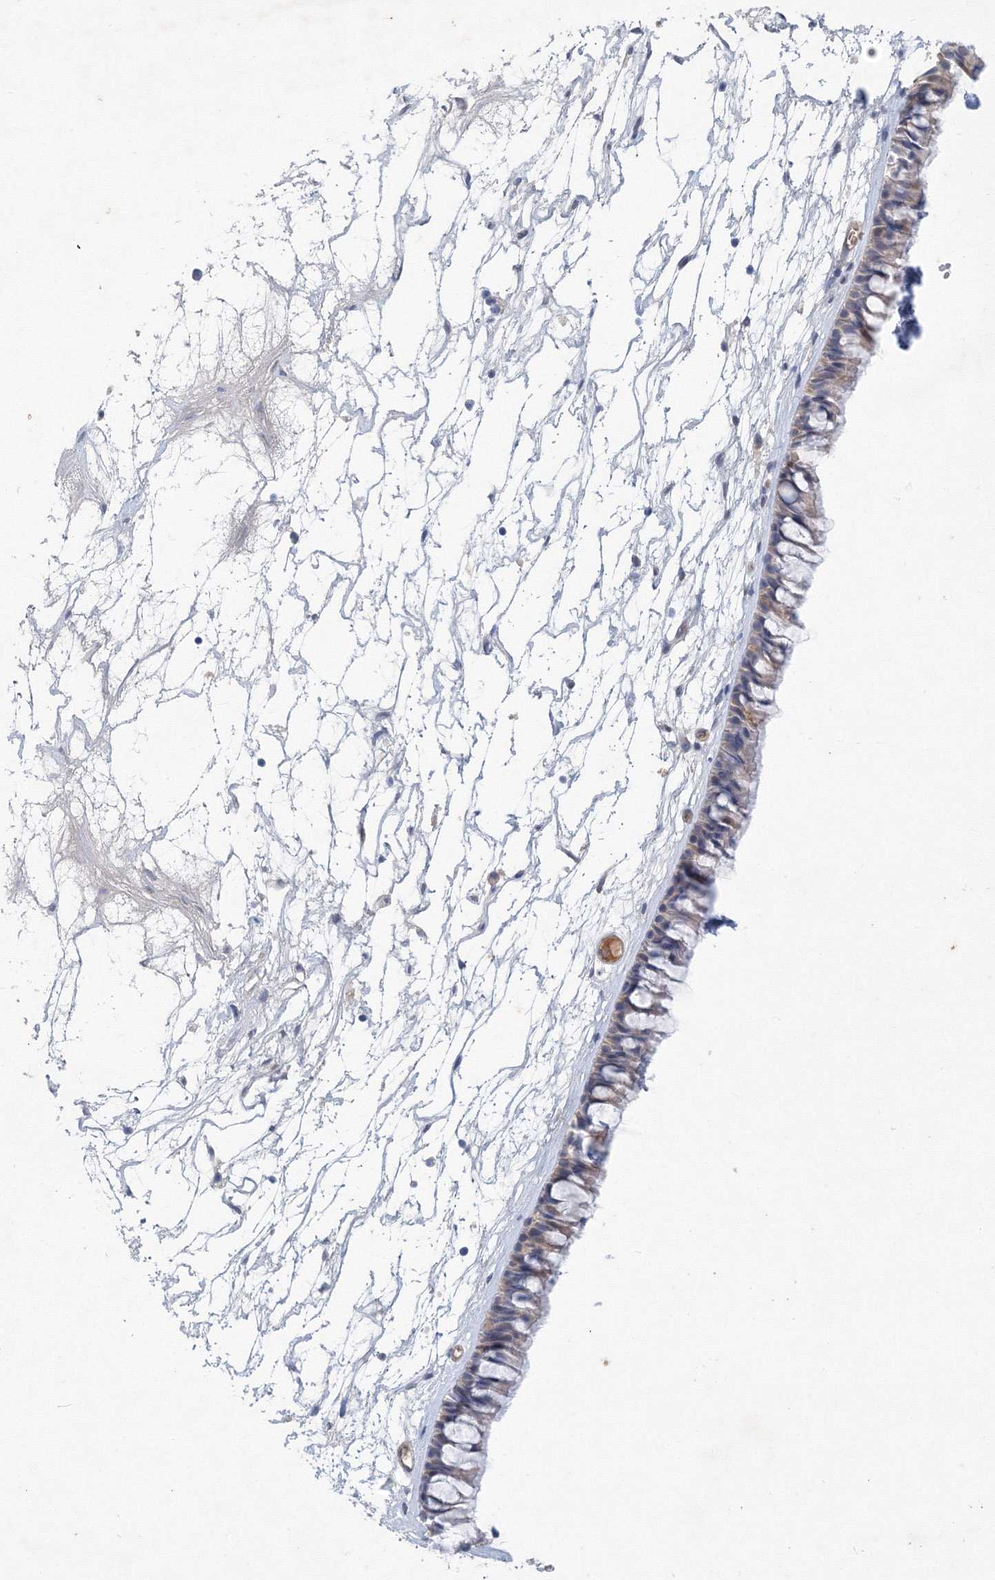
{"staining": {"intensity": "negative", "quantity": "none", "location": "none"}, "tissue": "nasopharynx", "cell_type": "Respiratory epithelial cells", "image_type": "normal", "snomed": [{"axis": "morphology", "description": "Normal tissue, NOS"}, {"axis": "topography", "description": "Nasopharynx"}], "caption": "Immunohistochemical staining of normal human nasopharynx displays no significant expression in respiratory epithelial cells.", "gene": "TANC1", "patient": {"sex": "male", "age": 64}}